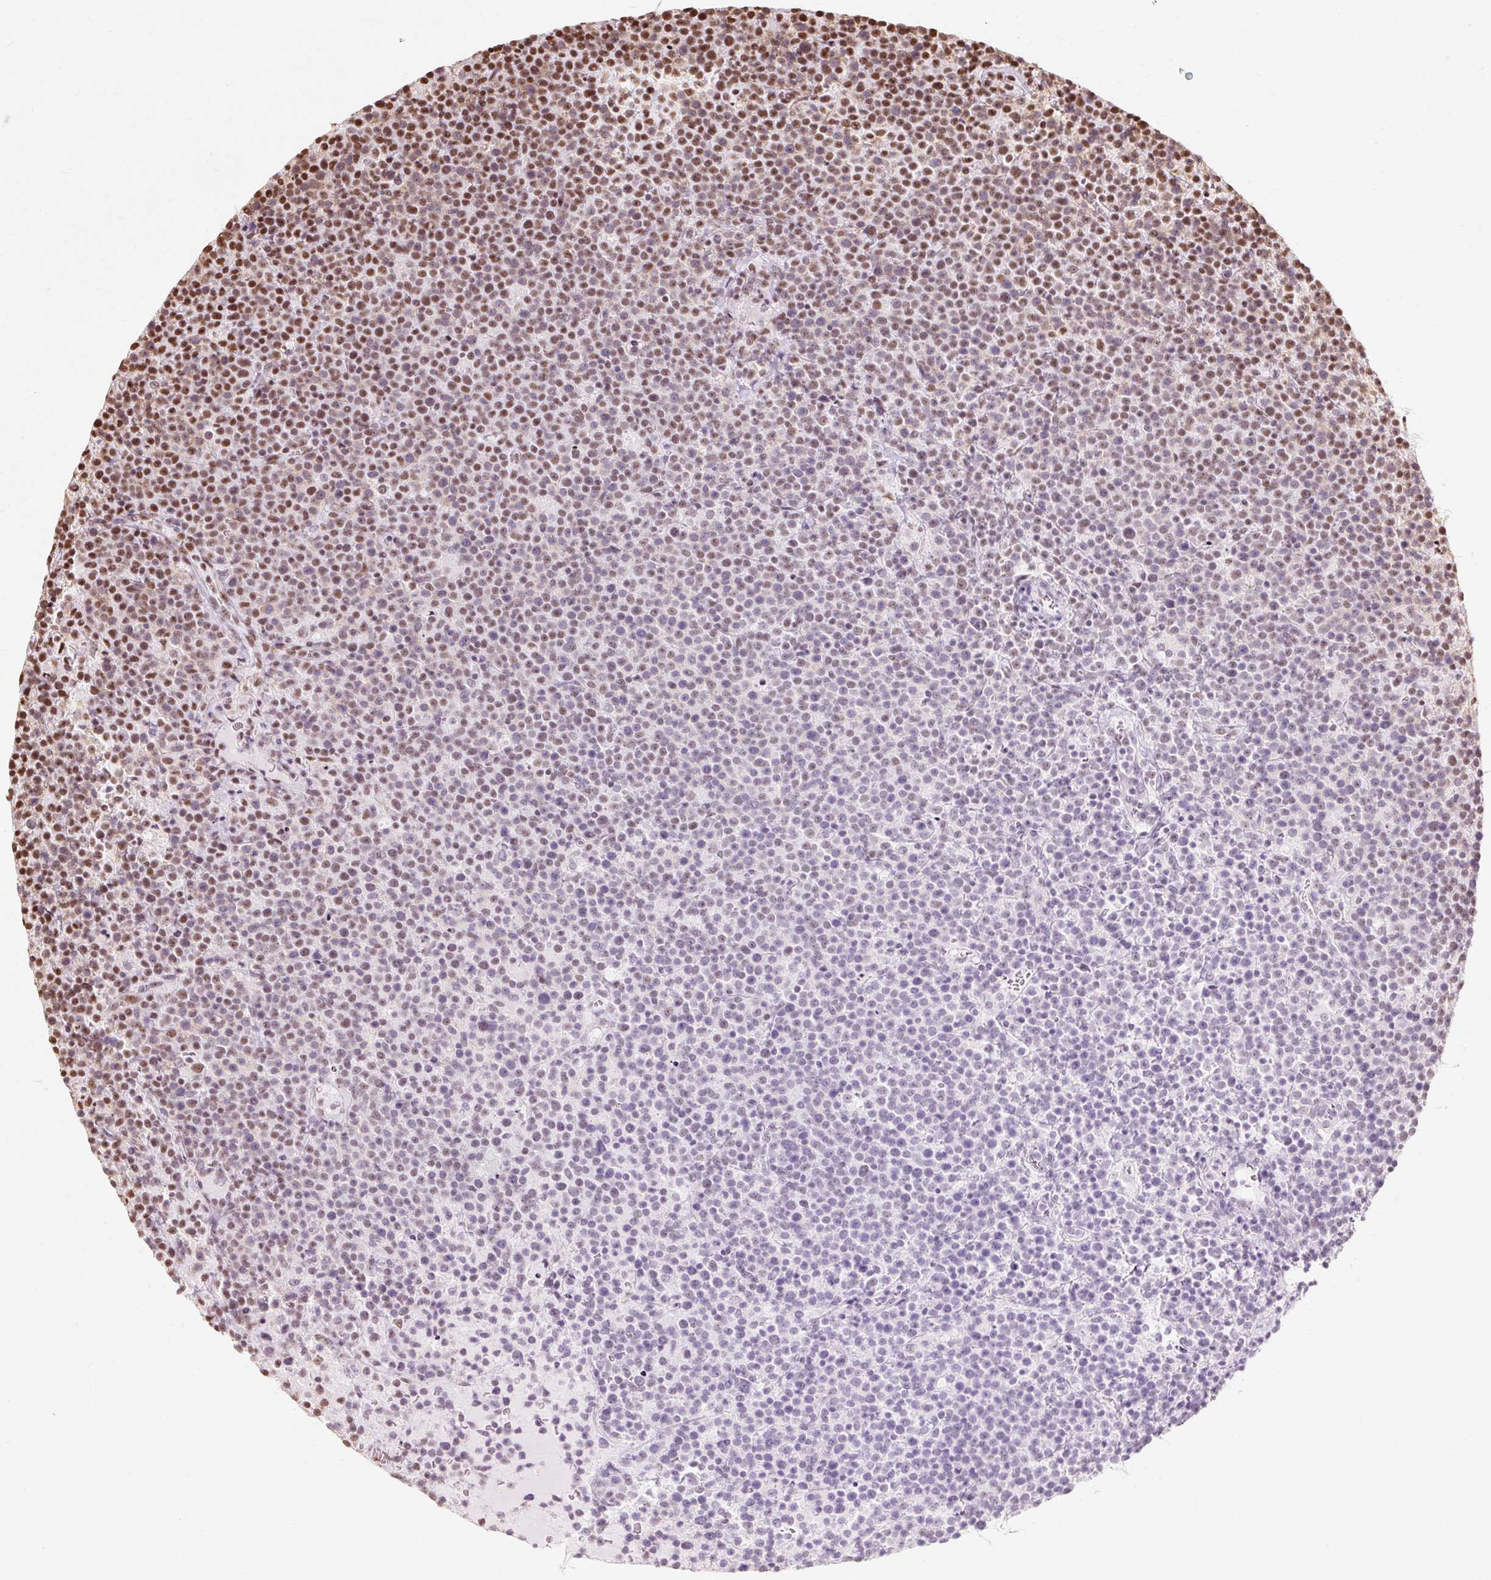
{"staining": {"intensity": "moderate", "quantity": "25%-75%", "location": "nuclear"}, "tissue": "lymphoma", "cell_type": "Tumor cells", "image_type": "cancer", "snomed": [{"axis": "morphology", "description": "Malignant lymphoma, non-Hodgkin's type, High grade"}, {"axis": "topography", "description": "Lymph node"}], "caption": "Protein staining by IHC exhibits moderate nuclear staining in approximately 25%-75% of tumor cells in lymphoma.", "gene": "XRCC6", "patient": {"sex": "male", "age": 61}}